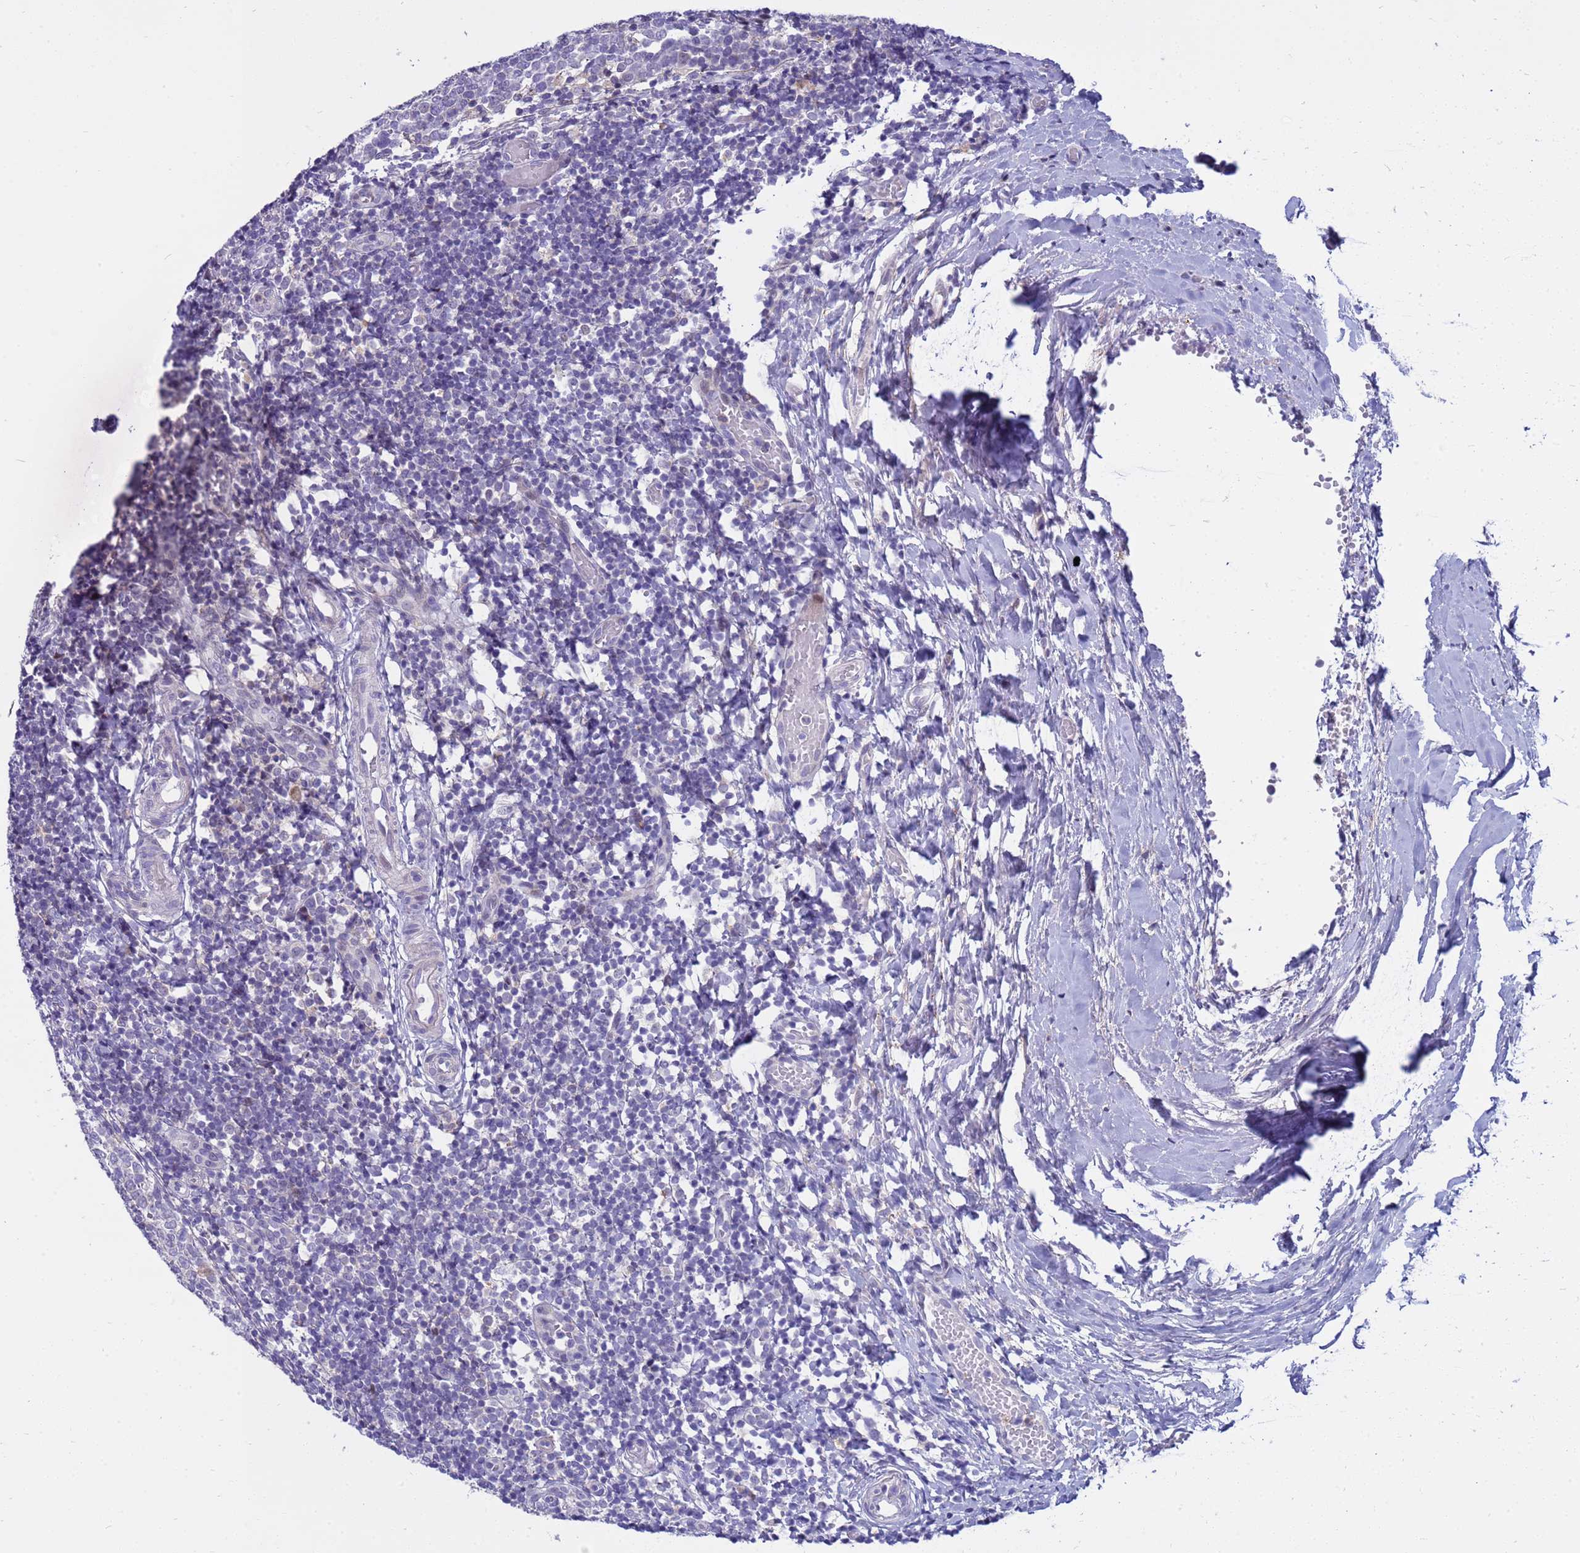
{"staining": {"intensity": "negative", "quantity": "none", "location": "none"}, "tissue": "tonsil", "cell_type": "Germinal center cells", "image_type": "normal", "snomed": [{"axis": "morphology", "description": "Normal tissue, NOS"}, {"axis": "topography", "description": "Tonsil"}], "caption": "This is a photomicrograph of immunohistochemistry (IHC) staining of normal tonsil, which shows no positivity in germinal center cells.", "gene": "LRATD1", "patient": {"sex": "female", "age": 19}}